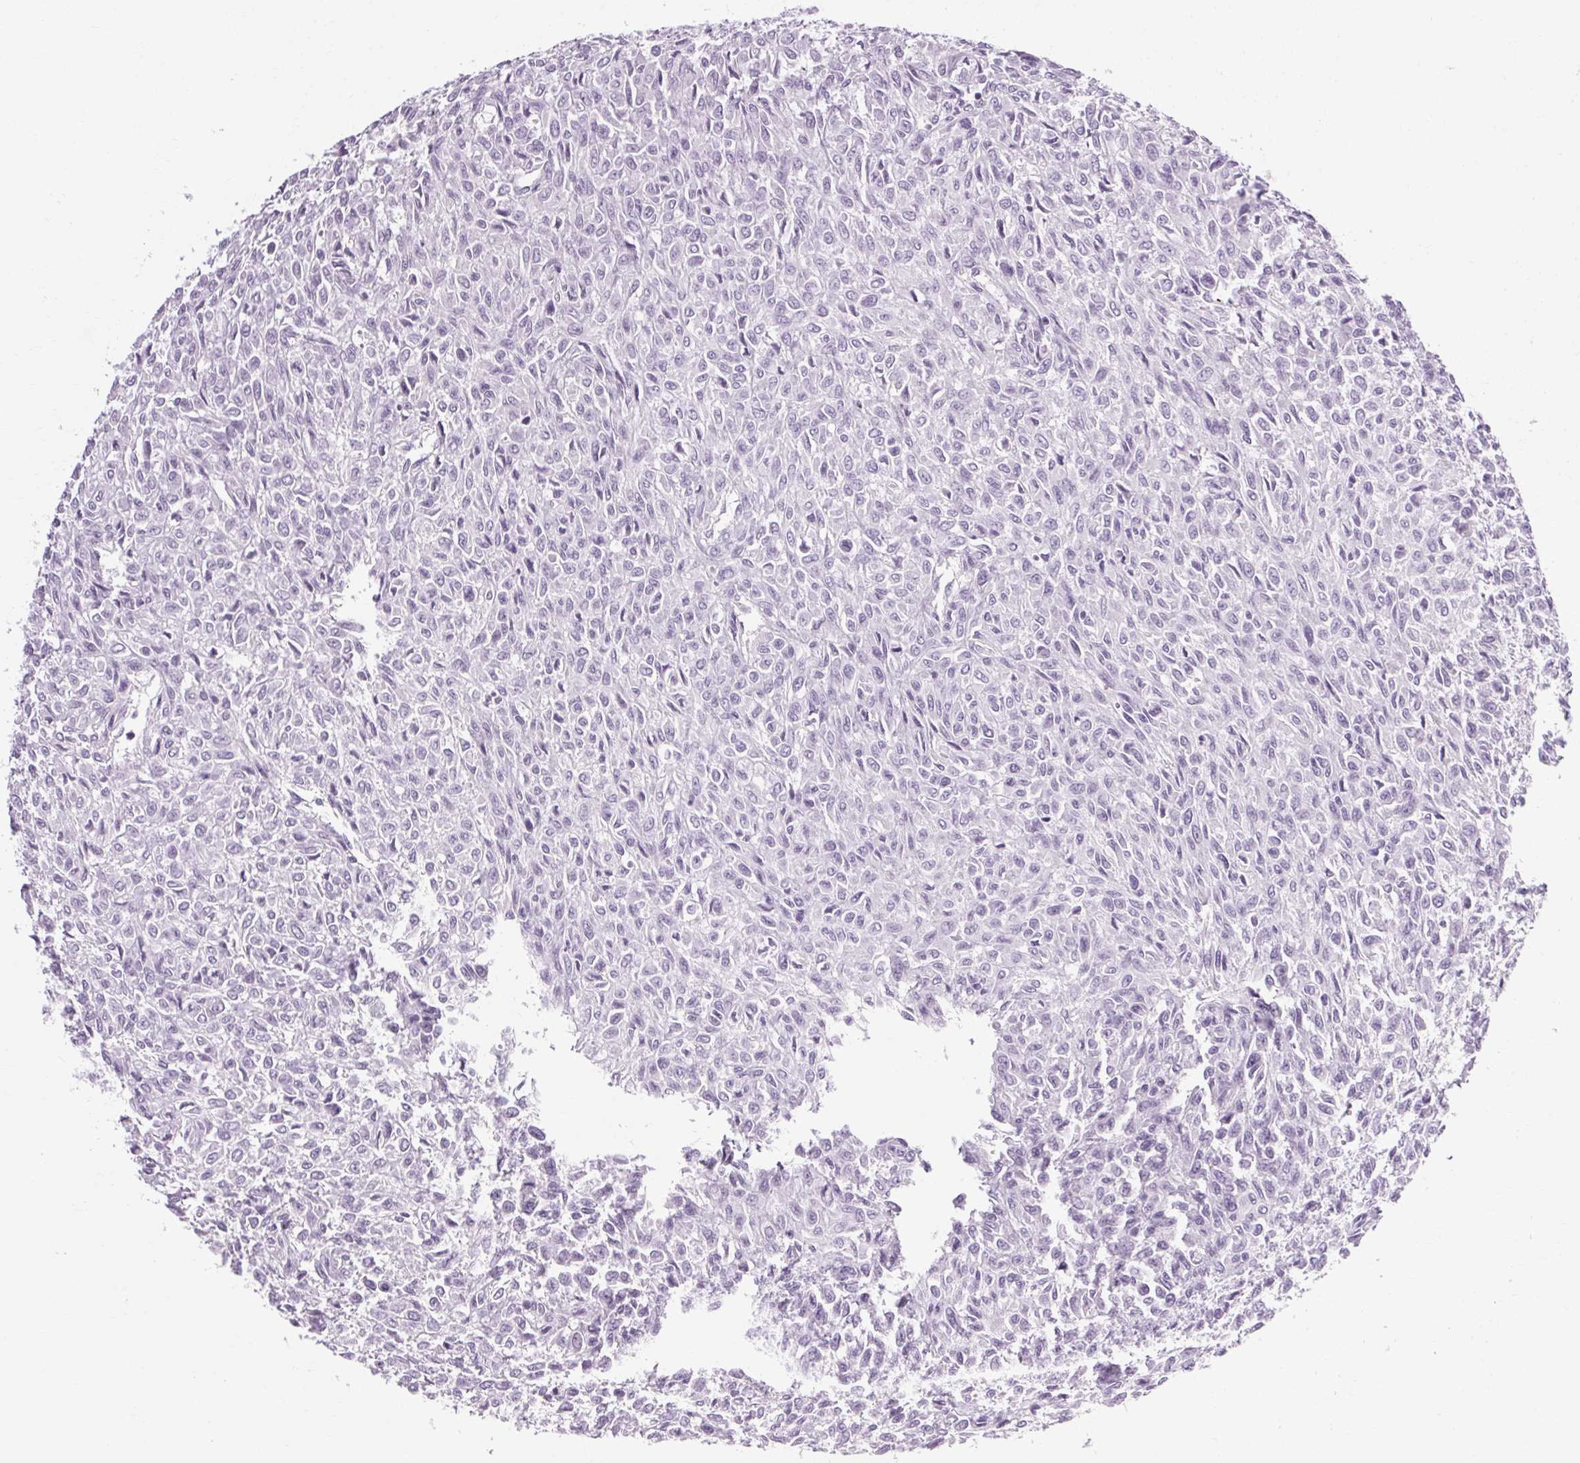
{"staining": {"intensity": "negative", "quantity": "none", "location": "none"}, "tissue": "renal cancer", "cell_type": "Tumor cells", "image_type": "cancer", "snomed": [{"axis": "morphology", "description": "Adenocarcinoma, NOS"}, {"axis": "topography", "description": "Kidney"}], "caption": "Immunohistochemistry (IHC) photomicrograph of neoplastic tissue: human renal adenocarcinoma stained with DAB shows no significant protein staining in tumor cells.", "gene": "POMC", "patient": {"sex": "male", "age": 58}}